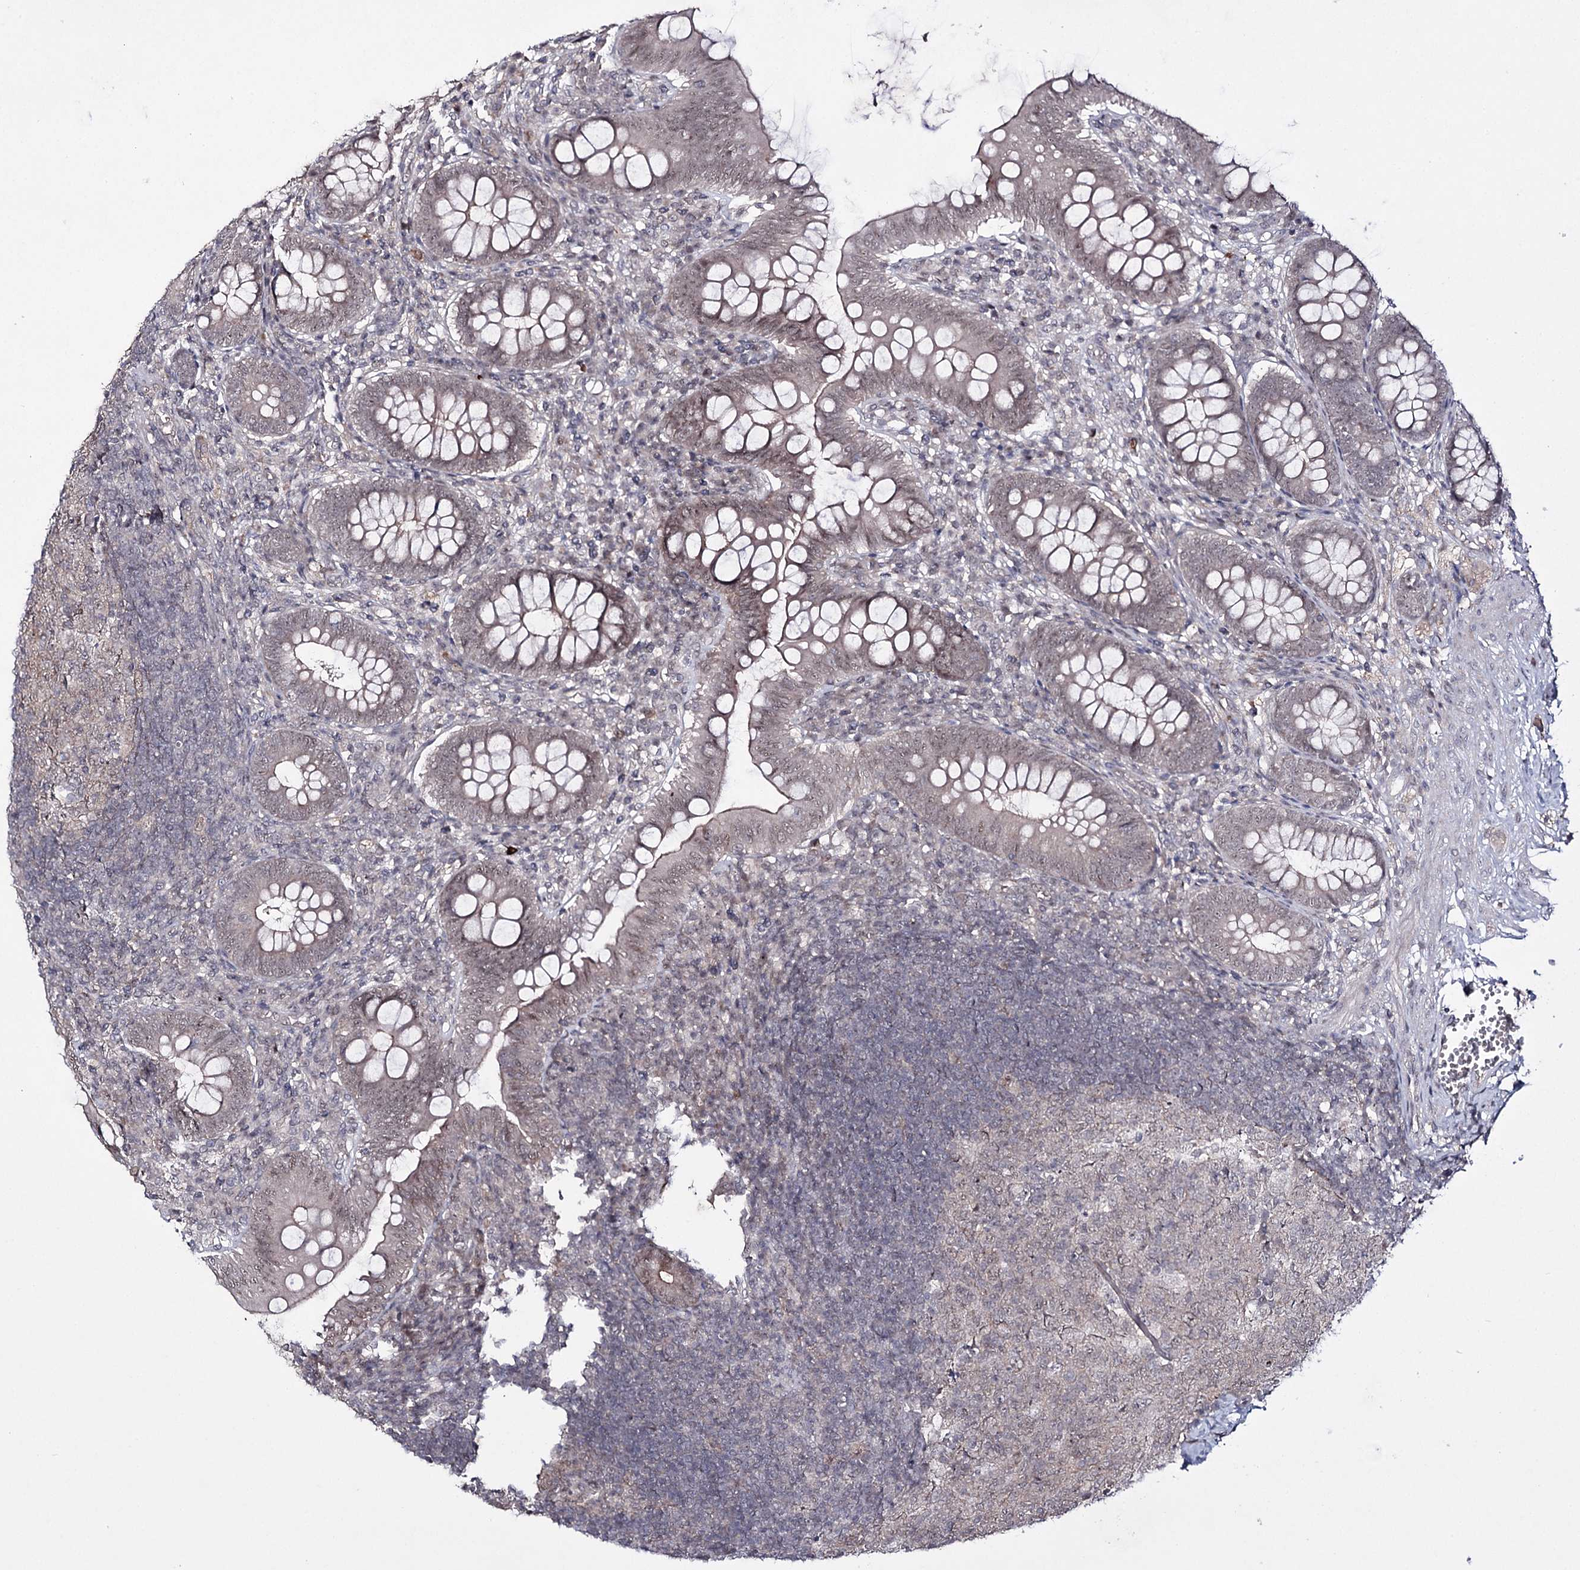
{"staining": {"intensity": "weak", "quantity": "25%-75%", "location": "nuclear"}, "tissue": "appendix", "cell_type": "Glandular cells", "image_type": "normal", "snomed": [{"axis": "morphology", "description": "Normal tissue, NOS"}, {"axis": "topography", "description": "Appendix"}], "caption": "A brown stain shows weak nuclear expression of a protein in glandular cells of normal human appendix. (Stains: DAB in brown, nuclei in blue, Microscopy: brightfield microscopy at high magnification).", "gene": "HOXC11", "patient": {"sex": "male", "age": 14}}